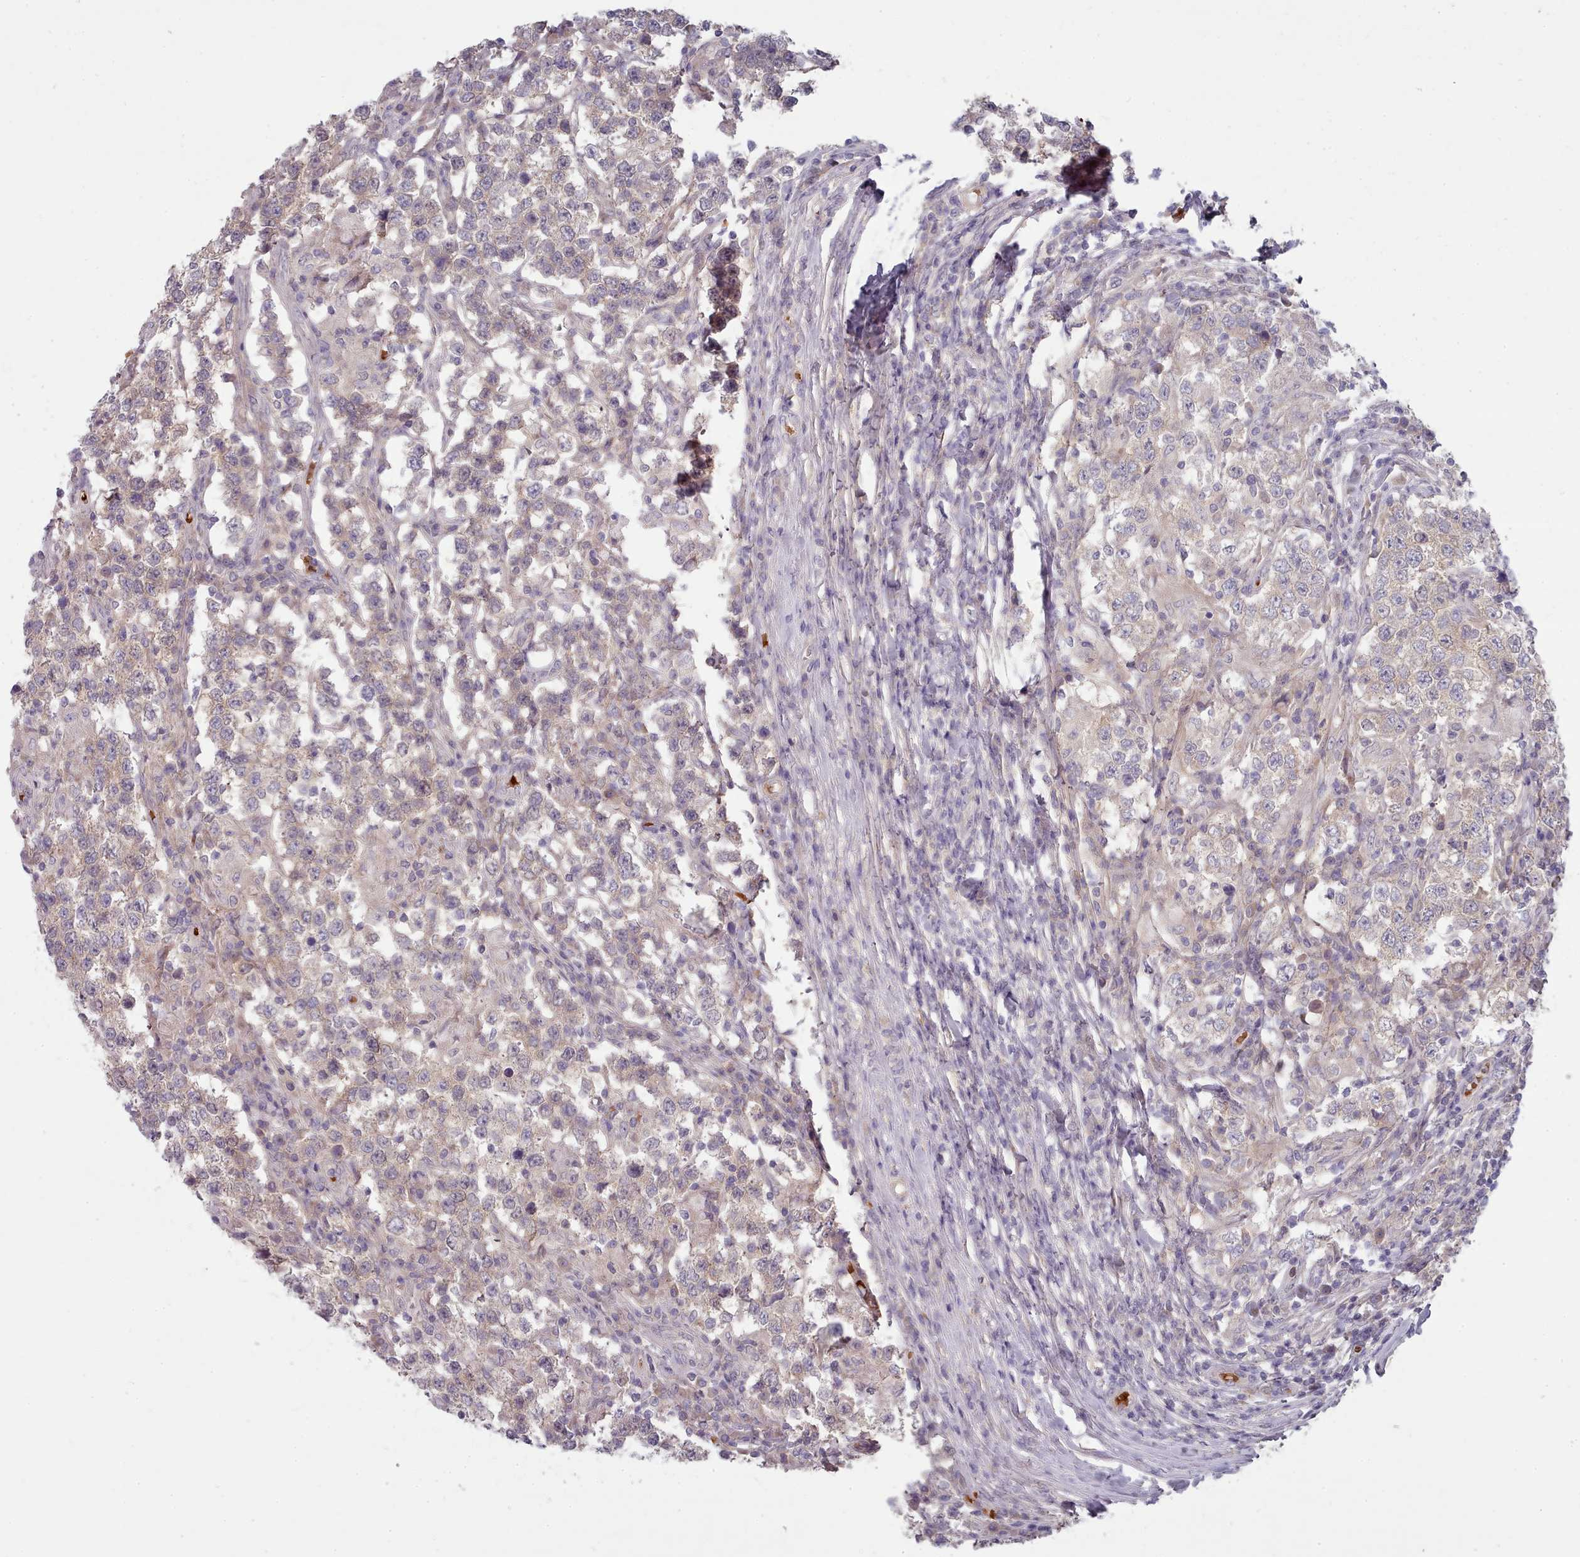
{"staining": {"intensity": "weak", "quantity": "25%-75%", "location": "cytoplasmic/membranous"}, "tissue": "testis cancer", "cell_type": "Tumor cells", "image_type": "cancer", "snomed": [{"axis": "morphology", "description": "Seminoma, NOS"}, {"axis": "morphology", "description": "Carcinoma, Embryonal, NOS"}, {"axis": "topography", "description": "Testis"}], "caption": "The immunohistochemical stain shows weak cytoplasmic/membranous staining in tumor cells of seminoma (testis) tissue. Nuclei are stained in blue.", "gene": "CLNS1A", "patient": {"sex": "male", "age": 41}}